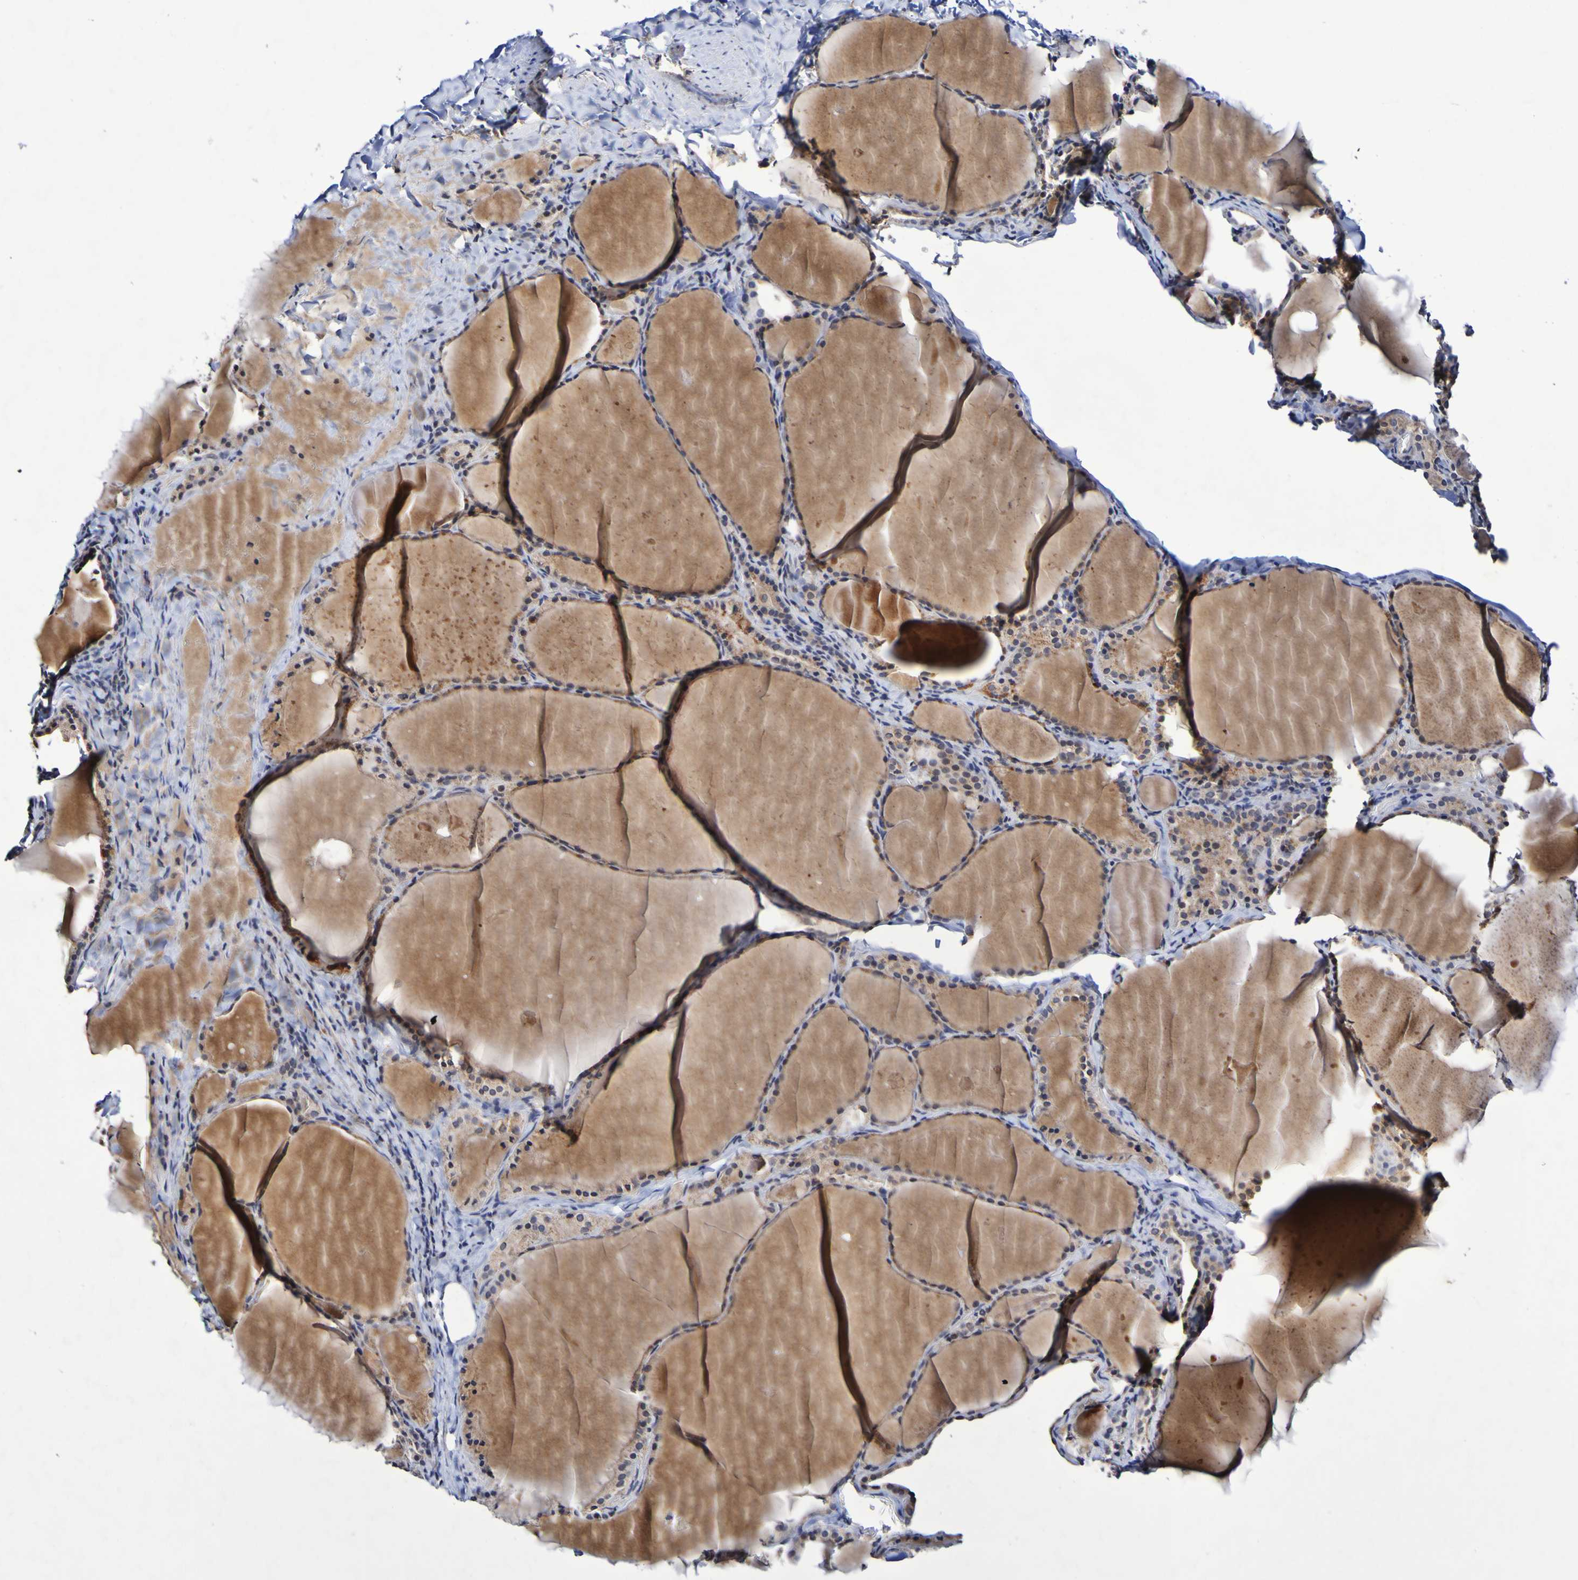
{"staining": {"intensity": "weak", "quantity": ">75%", "location": "cytoplasmic/membranous"}, "tissue": "thyroid cancer", "cell_type": "Tumor cells", "image_type": "cancer", "snomed": [{"axis": "morphology", "description": "Papillary adenocarcinoma, NOS"}, {"axis": "topography", "description": "Thyroid gland"}], "caption": "The photomicrograph demonstrates immunohistochemical staining of papillary adenocarcinoma (thyroid). There is weak cytoplasmic/membranous positivity is seen in about >75% of tumor cells.", "gene": "PTP4A2", "patient": {"sex": "female", "age": 42}}